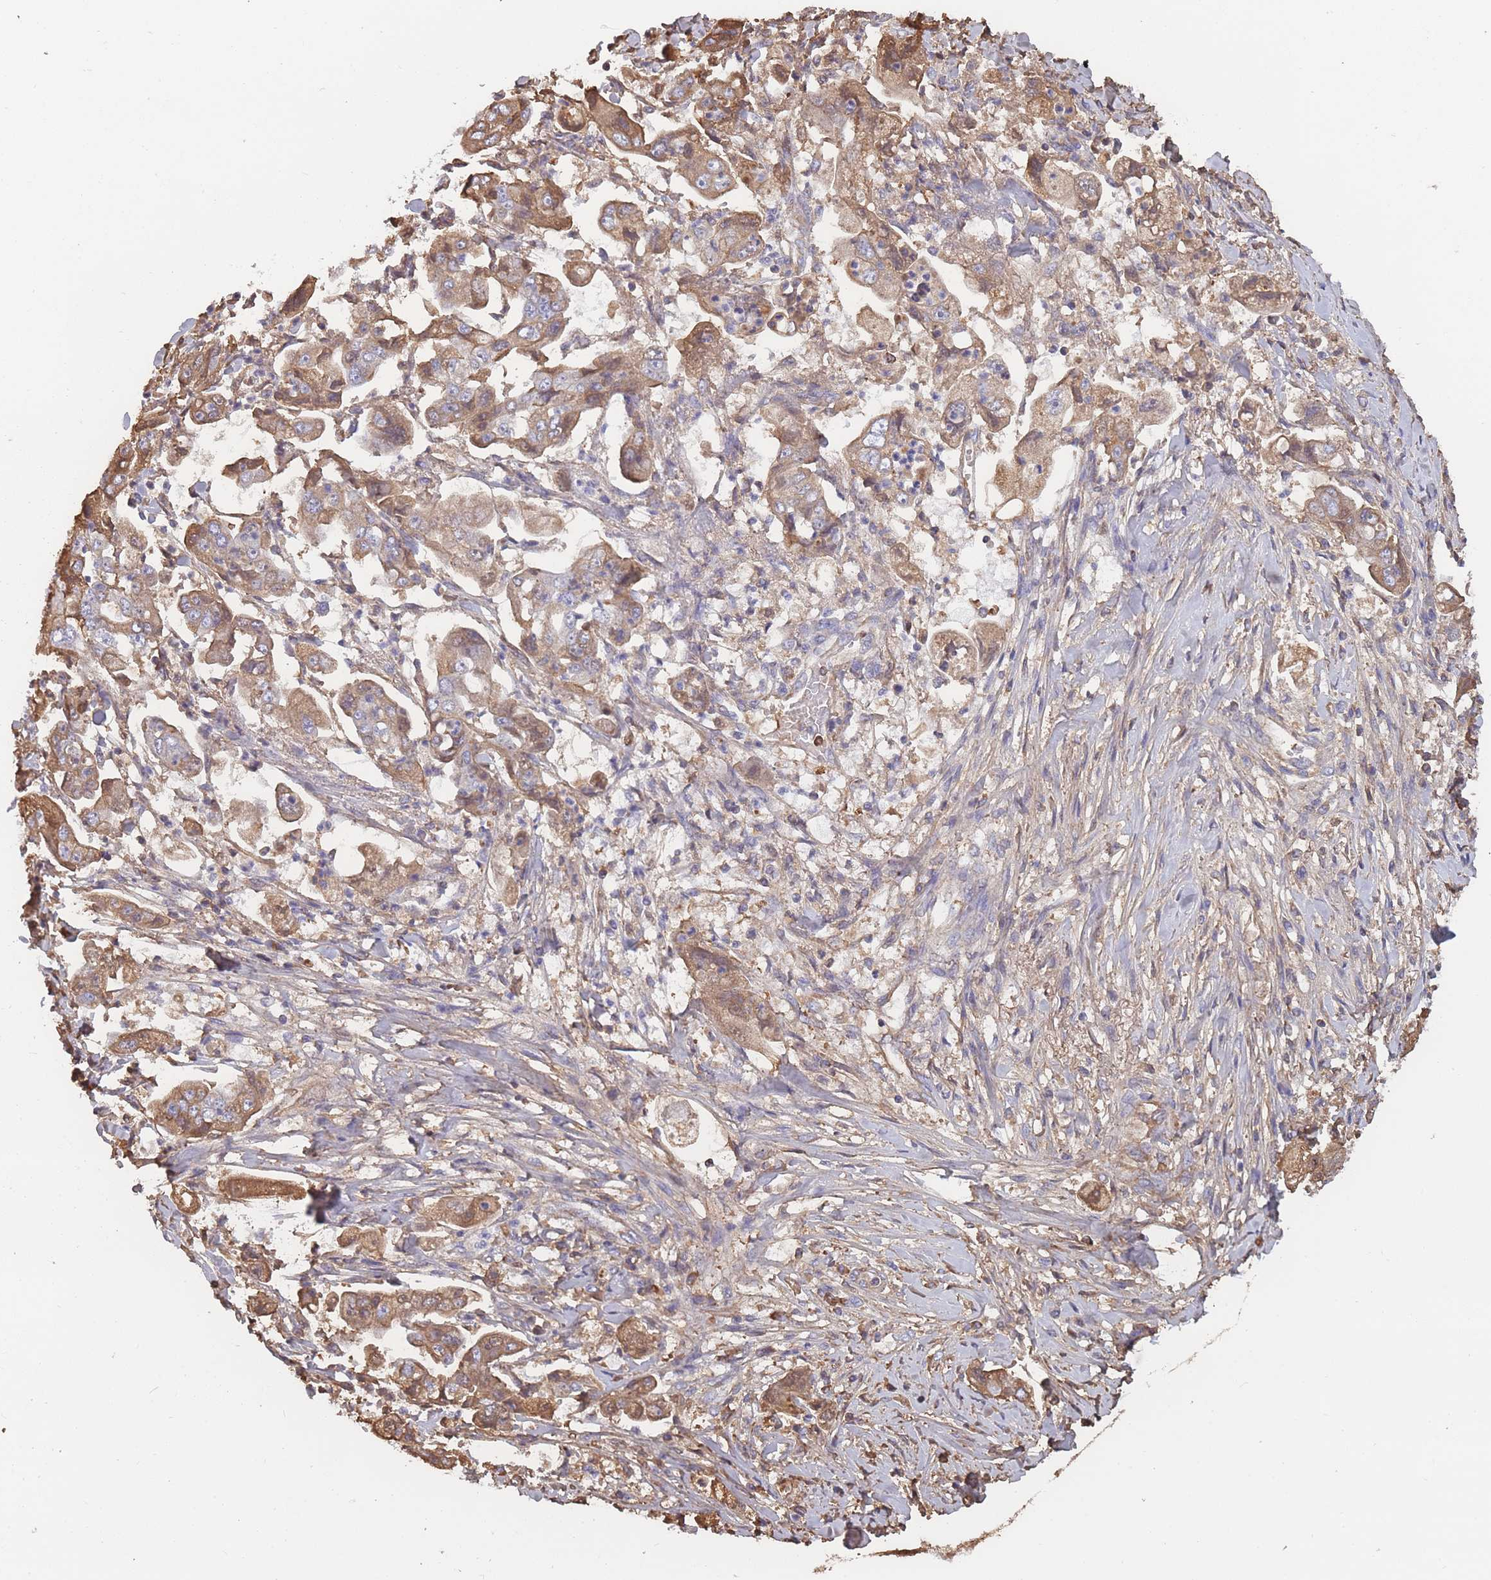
{"staining": {"intensity": "moderate", "quantity": ">75%", "location": "cytoplasmic/membranous"}, "tissue": "stomach cancer", "cell_type": "Tumor cells", "image_type": "cancer", "snomed": [{"axis": "morphology", "description": "Adenocarcinoma, NOS"}, {"axis": "topography", "description": "Stomach"}], "caption": "Protein expression analysis of stomach adenocarcinoma displays moderate cytoplasmic/membranous staining in about >75% of tumor cells. Using DAB (brown) and hematoxylin (blue) stains, captured at high magnification using brightfield microscopy.", "gene": "KAT2A", "patient": {"sex": "male", "age": 62}}